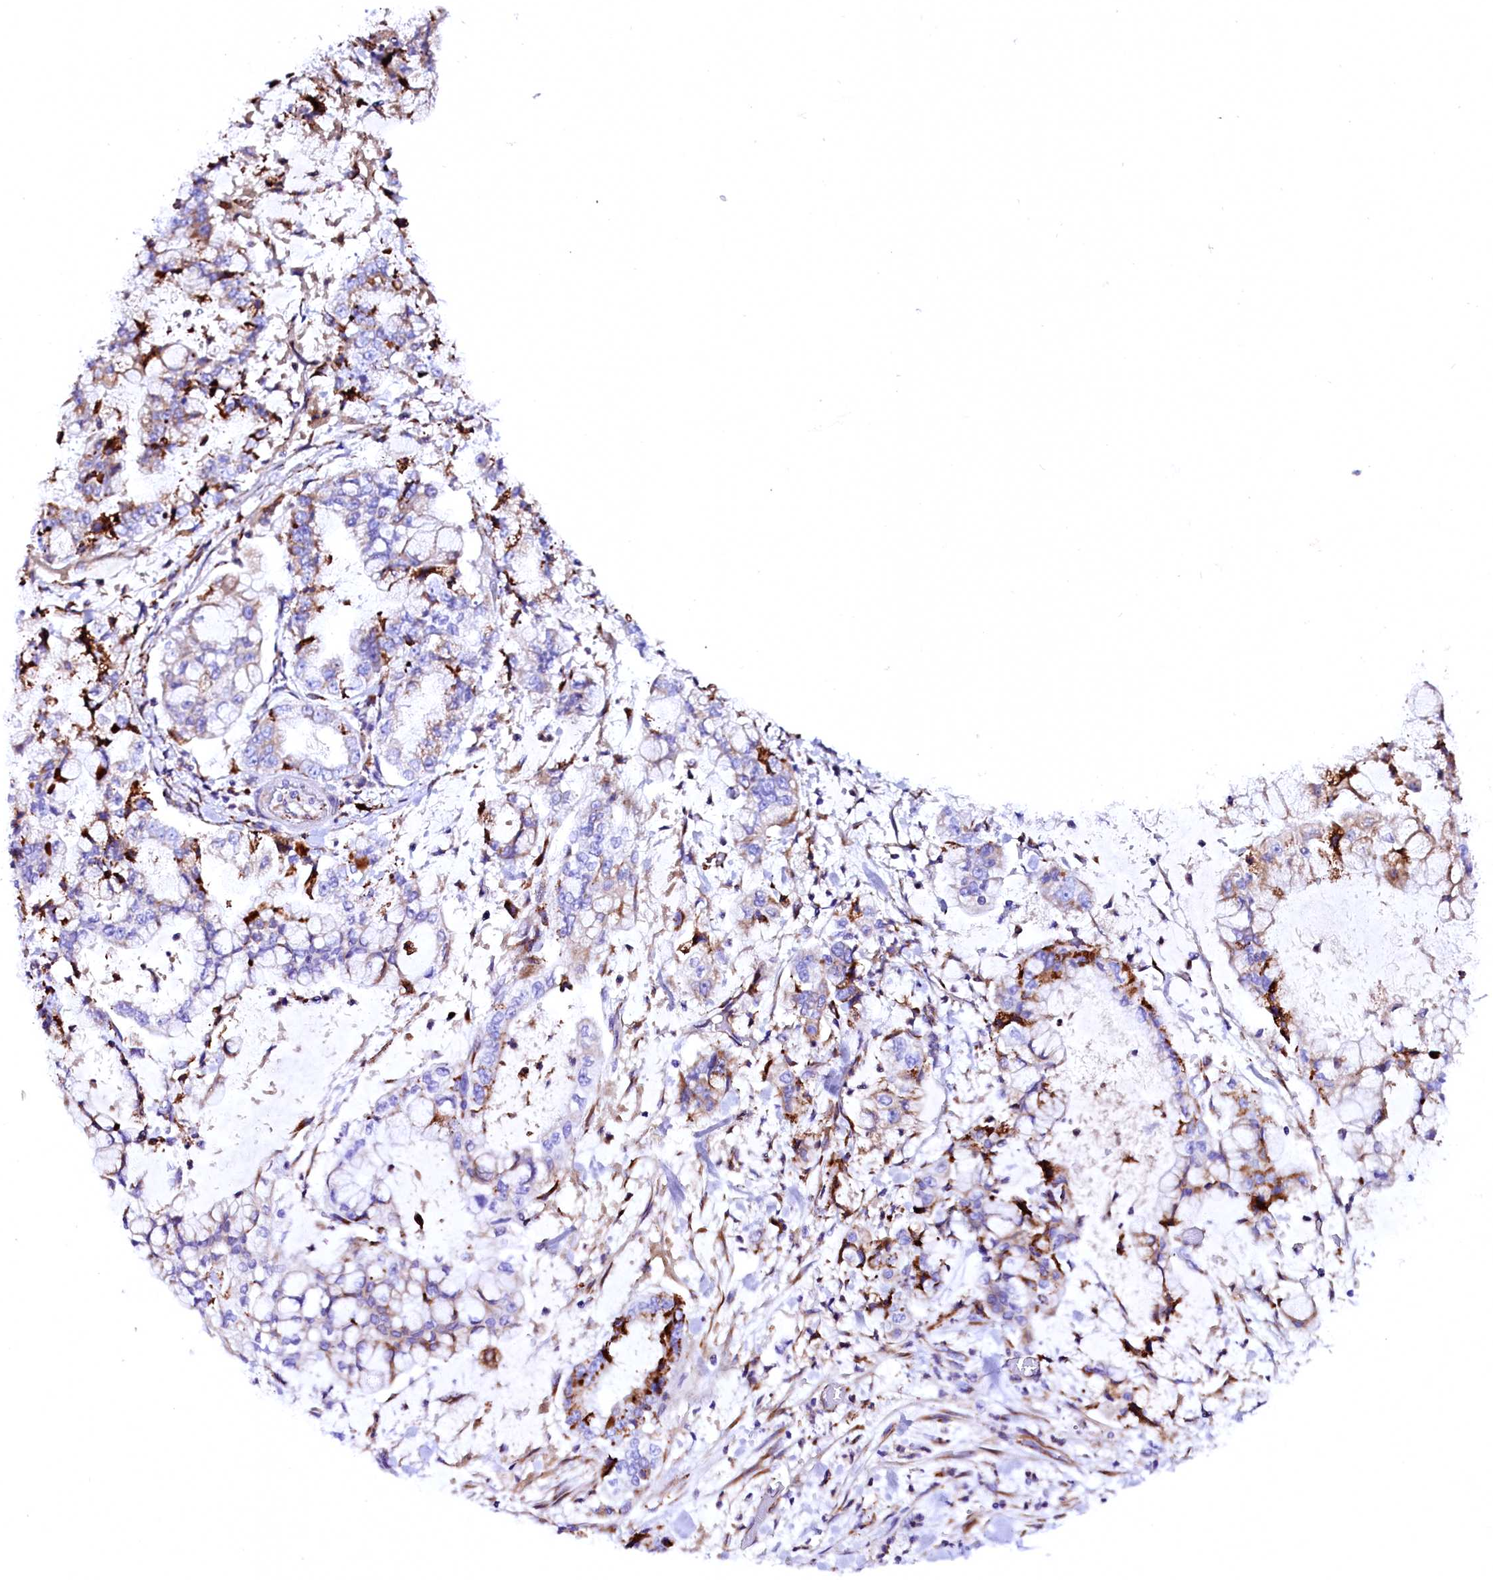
{"staining": {"intensity": "negative", "quantity": "none", "location": "none"}, "tissue": "stomach cancer", "cell_type": "Tumor cells", "image_type": "cancer", "snomed": [{"axis": "morphology", "description": "Adenocarcinoma, NOS"}, {"axis": "topography", "description": "Stomach"}], "caption": "IHC of human stomach cancer demonstrates no staining in tumor cells. (DAB (3,3'-diaminobenzidine) immunohistochemistry (IHC) with hematoxylin counter stain).", "gene": "CMTR2", "patient": {"sex": "male", "age": 76}}